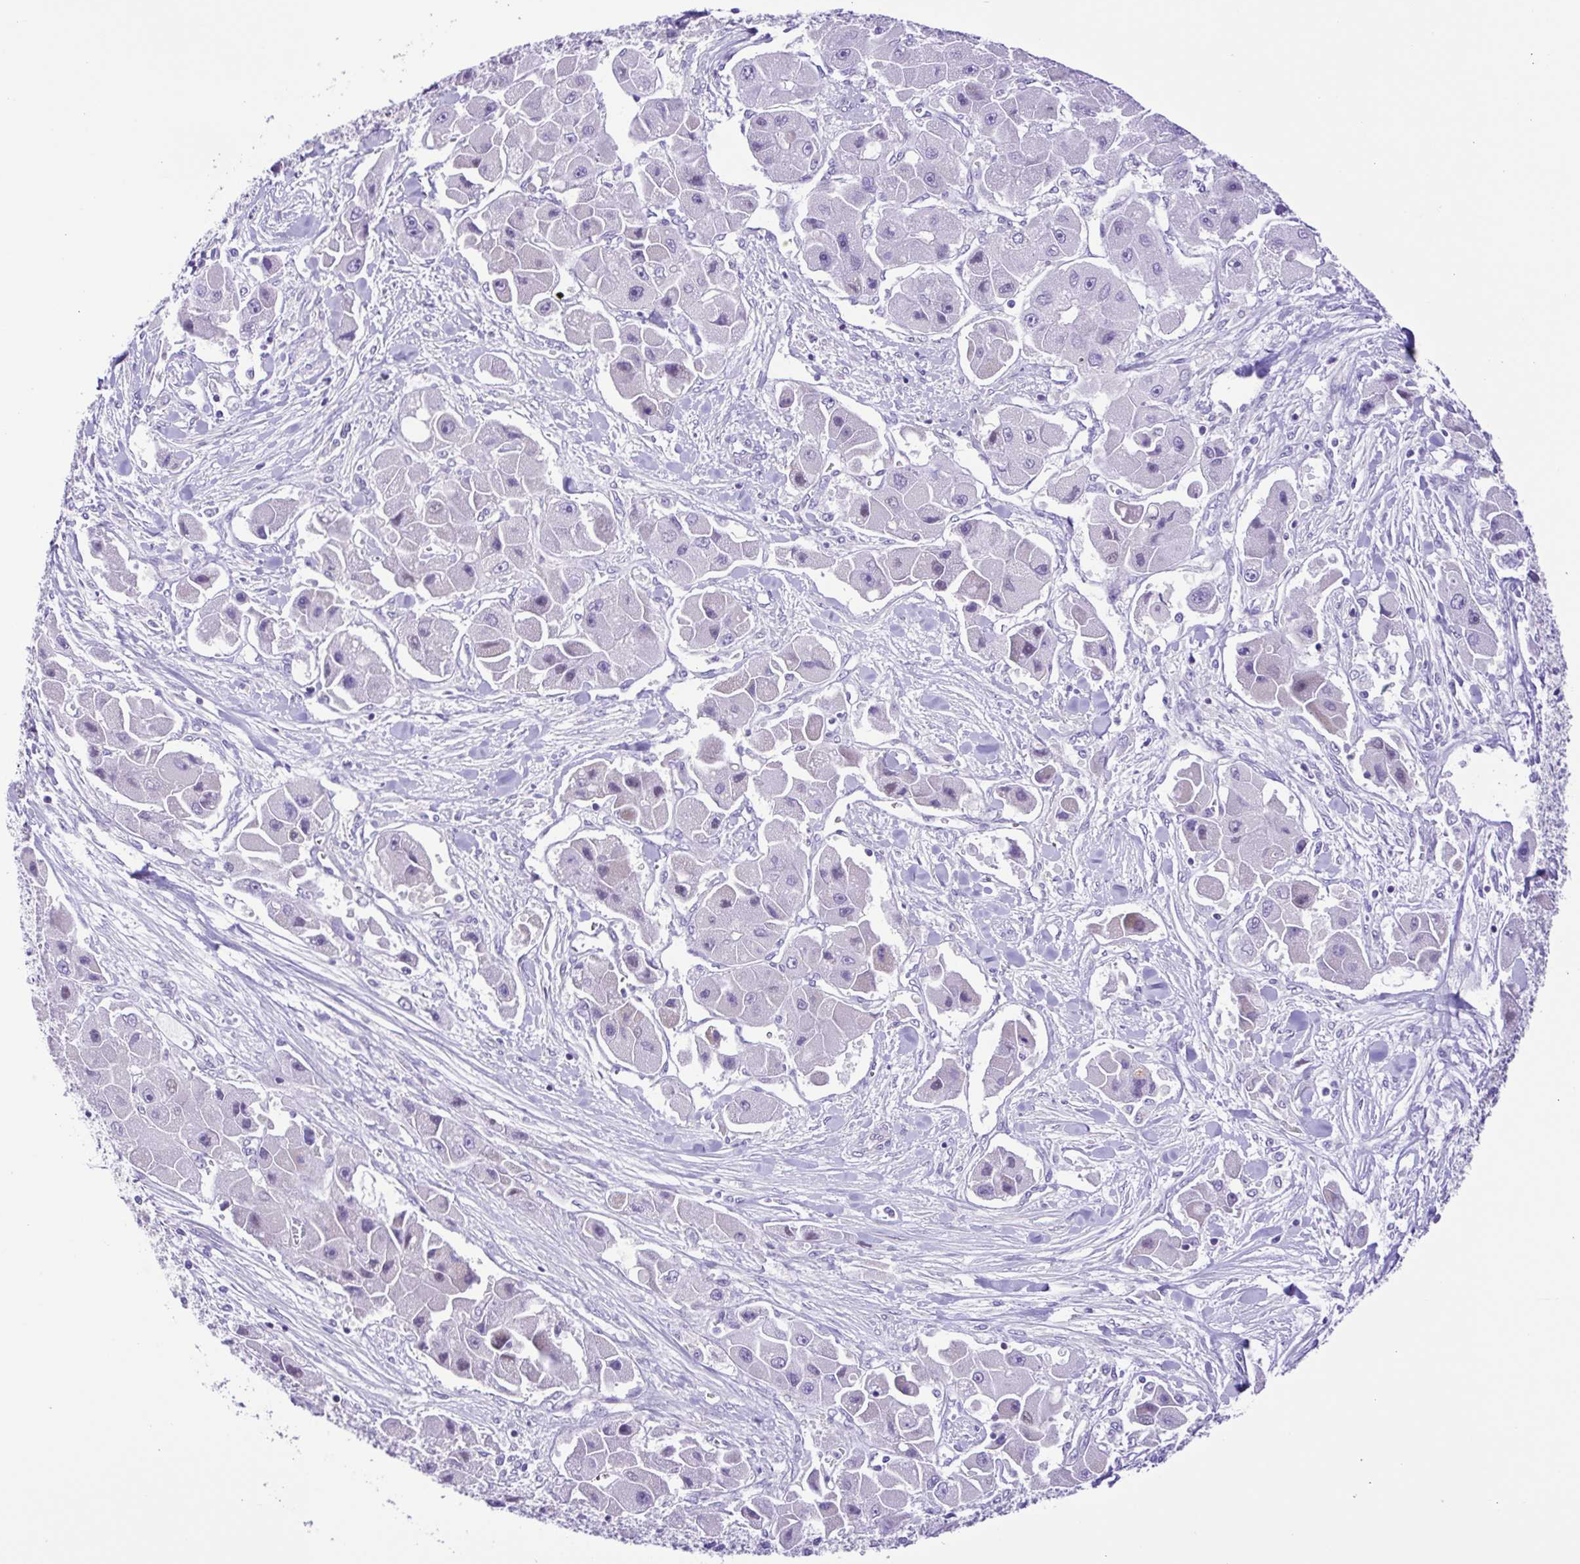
{"staining": {"intensity": "negative", "quantity": "none", "location": "none"}, "tissue": "liver cancer", "cell_type": "Tumor cells", "image_type": "cancer", "snomed": [{"axis": "morphology", "description": "Carcinoma, Hepatocellular, NOS"}, {"axis": "topography", "description": "Liver"}], "caption": "A micrograph of human hepatocellular carcinoma (liver) is negative for staining in tumor cells. The staining was performed using DAB to visualize the protein expression in brown, while the nuclei were stained in blue with hematoxylin (Magnification: 20x).", "gene": "ISM2", "patient": {"sex": "male", "age": 24}}